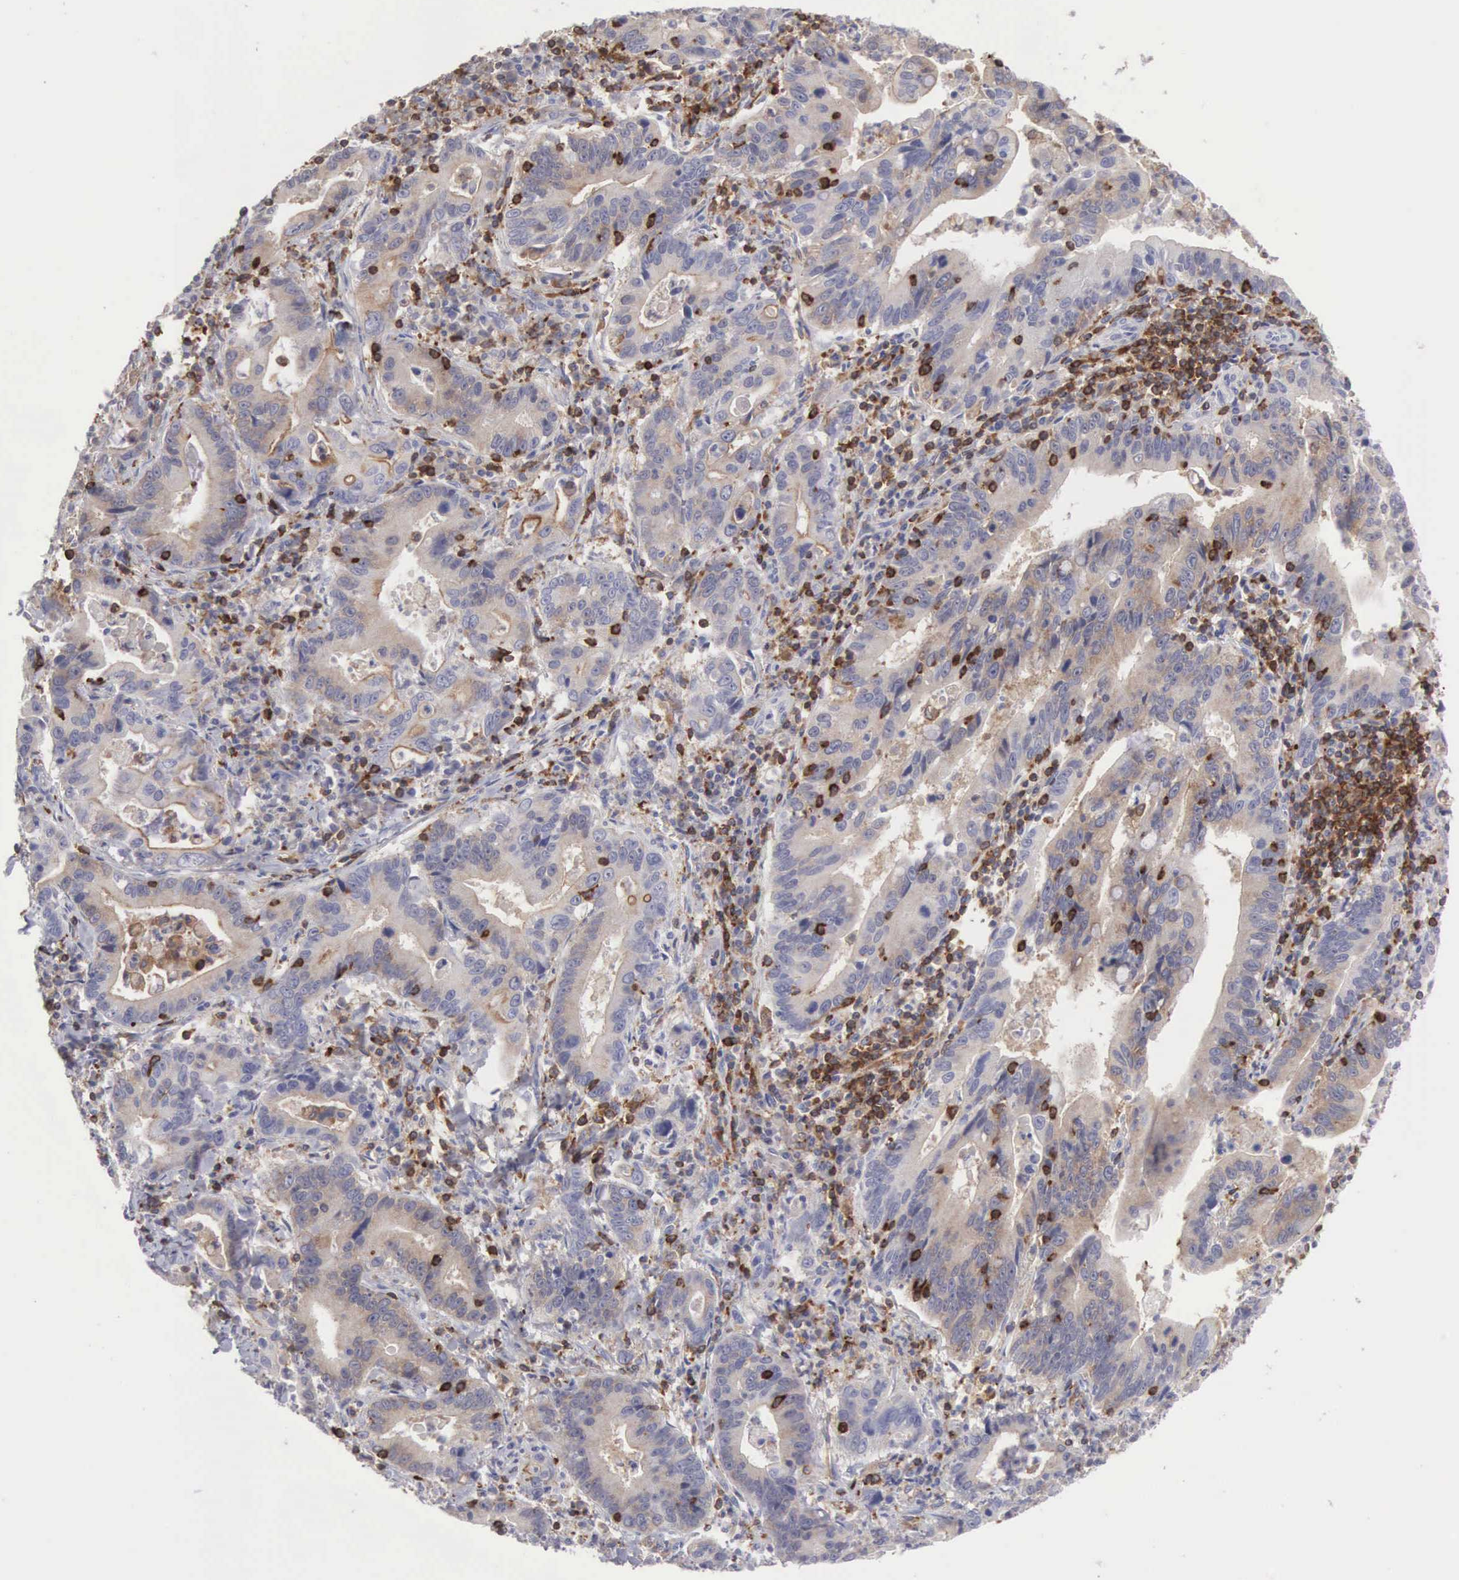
{"staining": {"intensity": "weak", "quantity": "25%-75%", "location": "cytoplasmic/membranous"}, "tissue": "stomach cancer", "cell_type": "Tumor cells", "image_type": "cancer", "snomed": [{"axis": "morphology", "description": "Adenocarcinoma, NOS"}, {"axis": "topography", "description": "Stomach, upper"}], "caption": "IHC staining of stomach adenocarcinoma, which demonstrates low levels of weak cytoplasmic/membranous expression in about 25%-75% of tumor cells indicating weak cytoplasmic/membranous protein staining. The staining was performed using DAB (3,3'-diaminobenzidine) (brown) for protein detection and nuclei were counterstained in hematoxylin (blue).", "gene": "SH3BP1", "patient": {"sex": "male", "age": 63}}